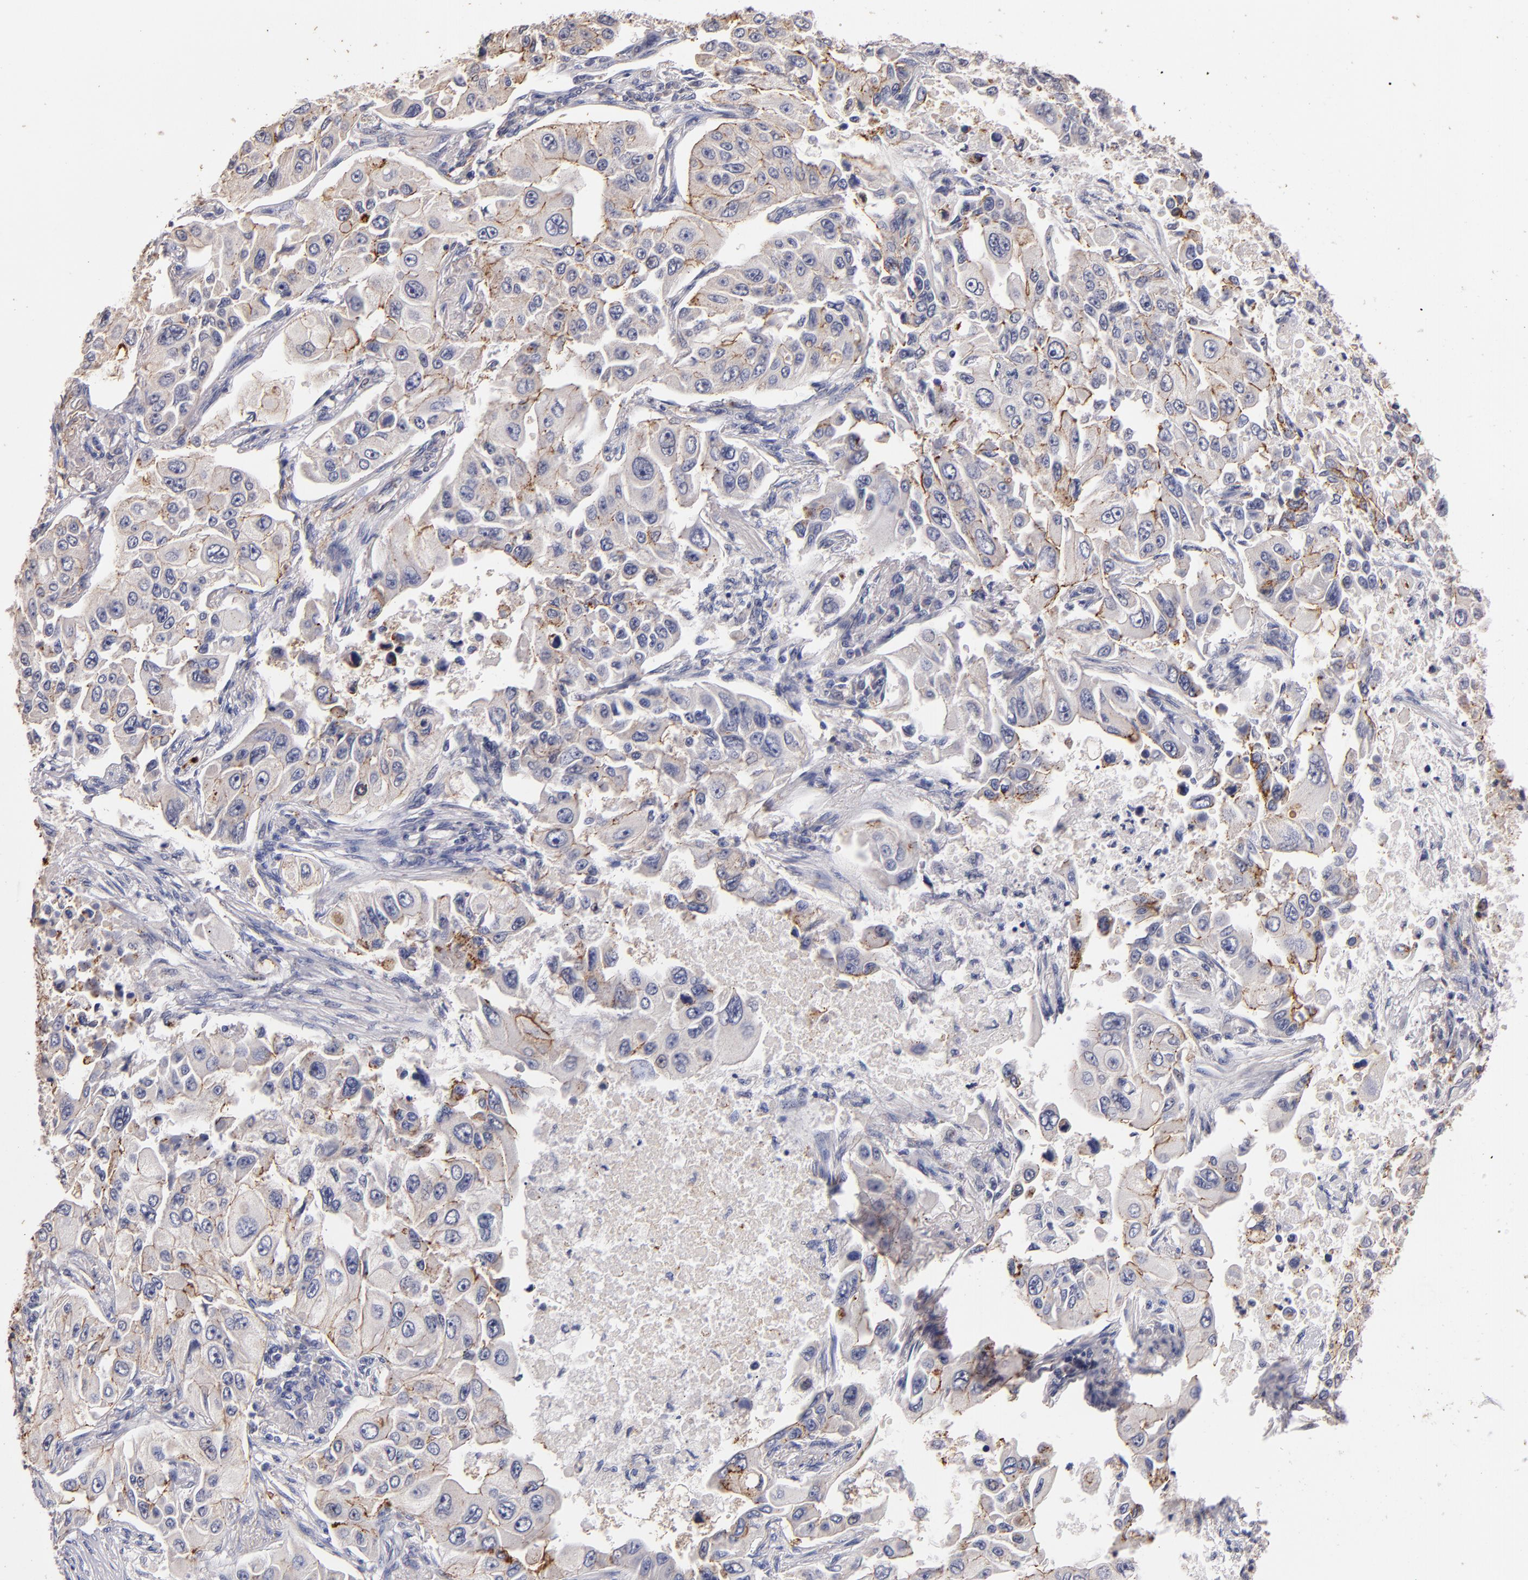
{"staining": {"intensity": "moderate", "quantity": "25%-75%", "location": "cytoplasmic/membranous"}, "tissue": "lung cancer", "cell_type": "Tumor cells", "image_type": "cancer", "snomed": [{"axis": "morphology", "description": "Adenocarcinoma, NOS"}, {"axis": "topography", "description": "Lung"}], "caption": "Immunohistochemical staining of adenocarcinoma (lung) exhibits medium levels of moderate cytoplasmic/membranous staining in about 25%-75% of tumor cells.", "gene": "CLDN5", "patient": {"sex": "male", "age": 84}}